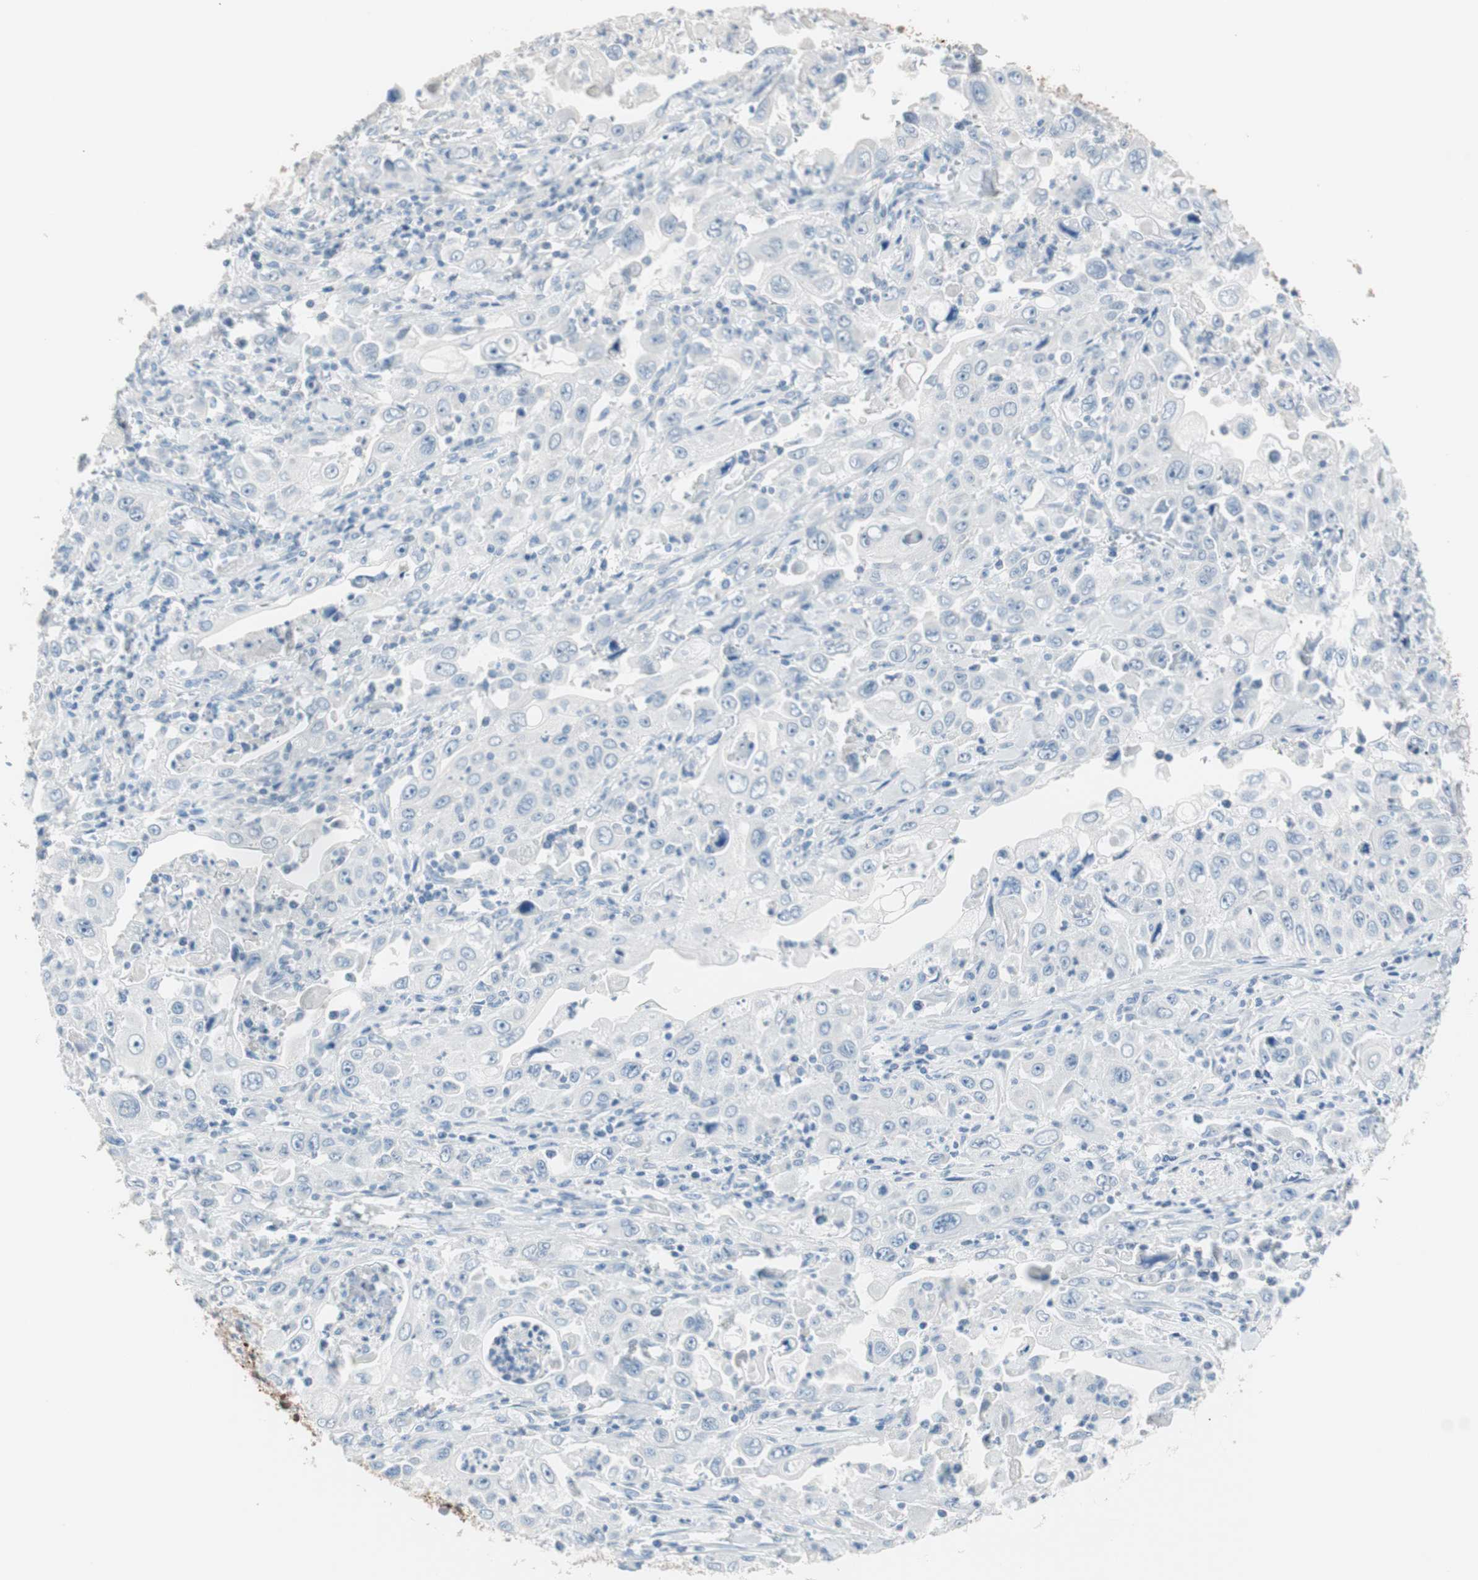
{"staining": {"intensity": "negative", "quantity": "none", "location": "none"}, "tissue": "pancreatic cancer", "cell_type": "Tumor cells", "image_type": "cancer", "snomed": [{"axis": "morphology", "description": "Adenocarcinoma, NOS"}, {"axis": "topography", "description": "Pancreas"}], "caption": "Protein analysis of adenocarcinoma (pancreatic) reveals no significant positivity in tumor cells.", "gene": "VIL1", "patient": {"sex": "male", "age": 70}}